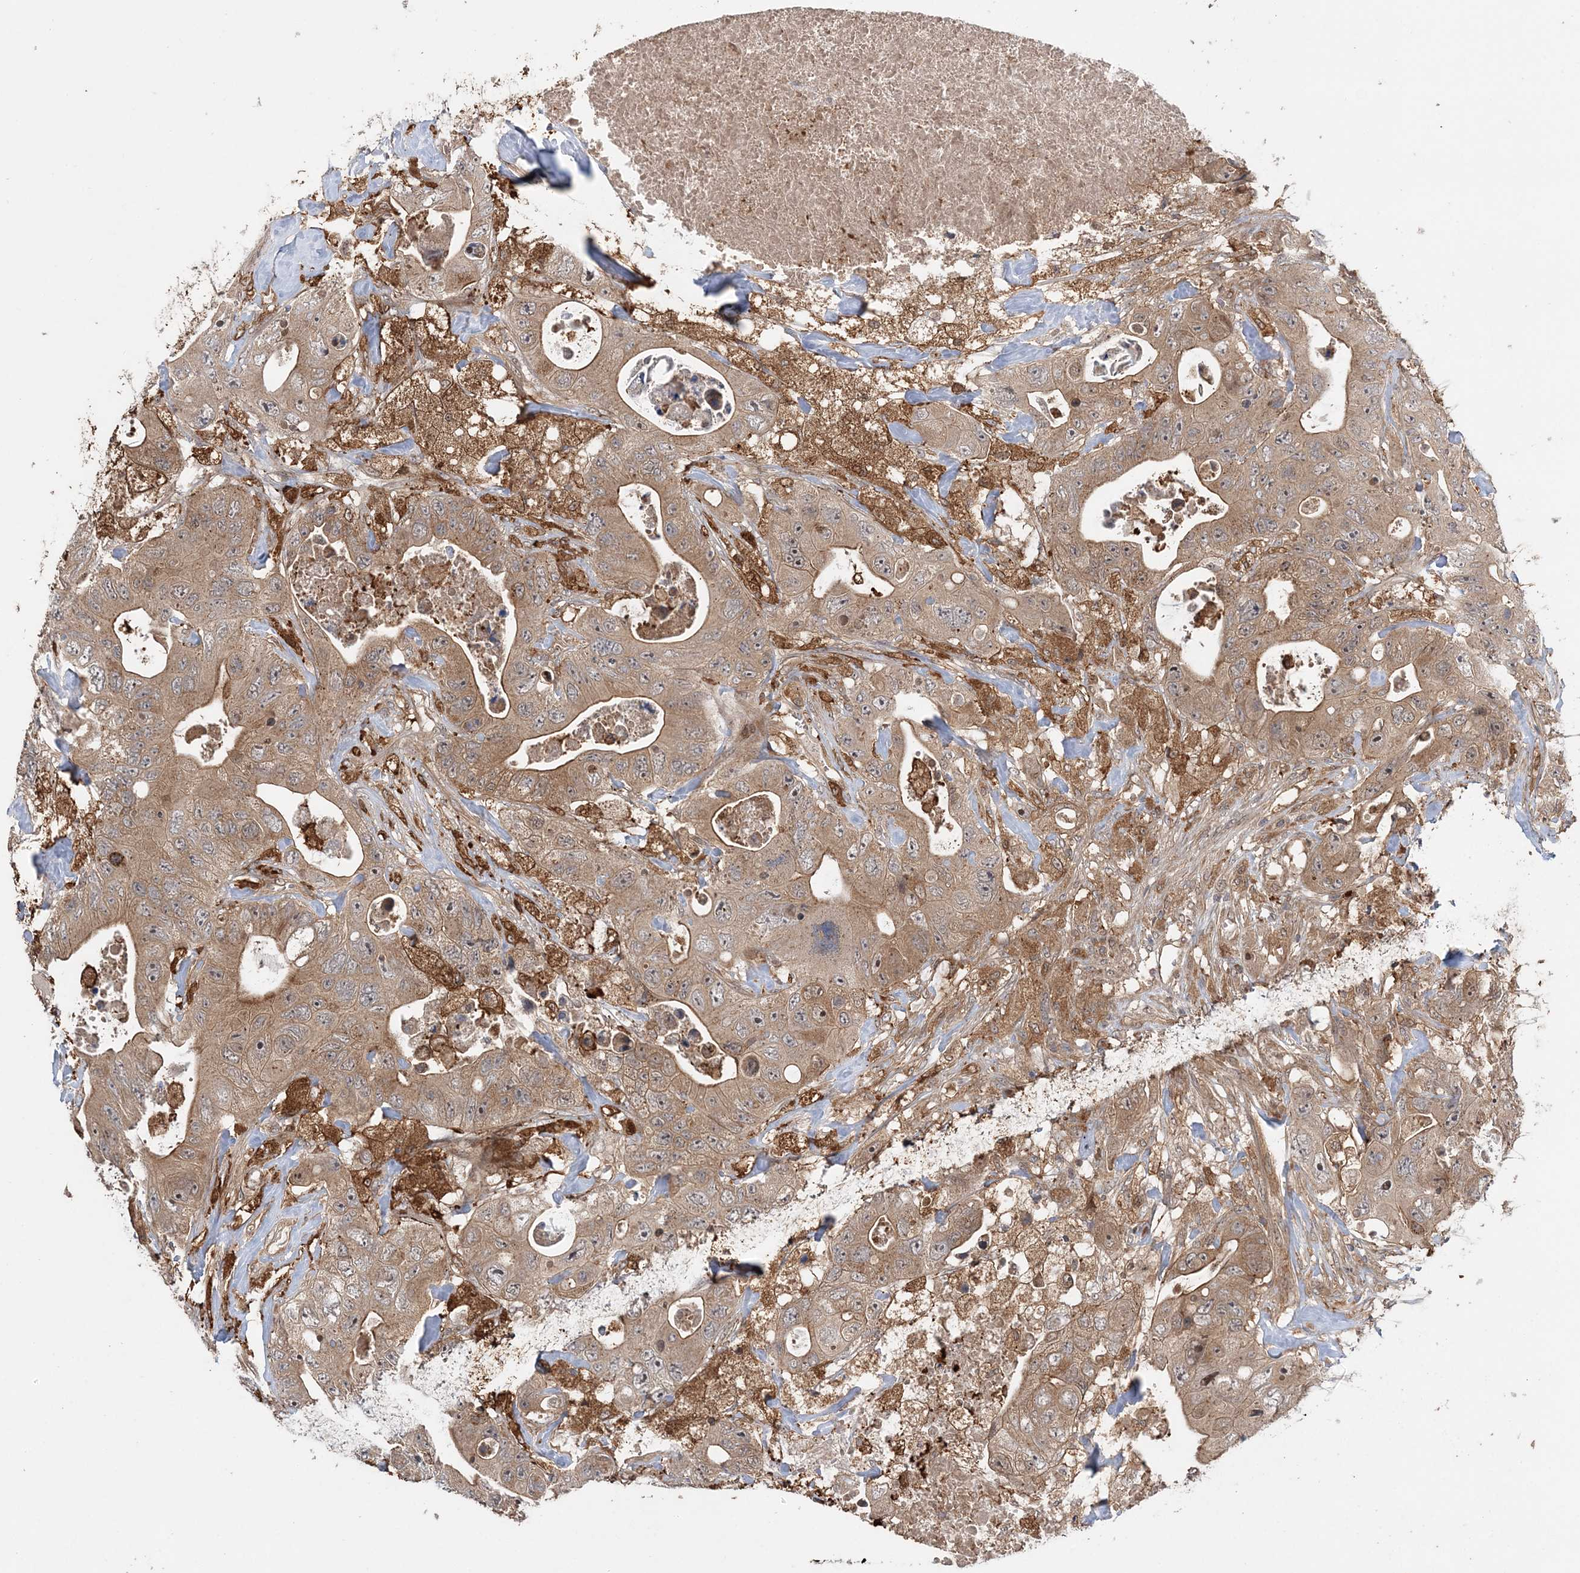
{"staining": {"intensity": "moderate", "quantity": ">75%", "location": "cytoplasmic/membranous"}, "tissue": "colorectal cancer", "cell_type": "Tumor cells", "image_type": "cancer", "snomed": [{"axis": "morphology", "description": "Adenocarcinoma, NOS"}, {"axis": "topography", "description": "Colon"}], "caption": "DAB immunohistochemical staining of colorectal cancer displays moderate cytoplasmic/membranous protein positivity in approximately >75% of tumor cells.", "gene": "UBTD2", "patient": {"sex": "female", "age": 46}}